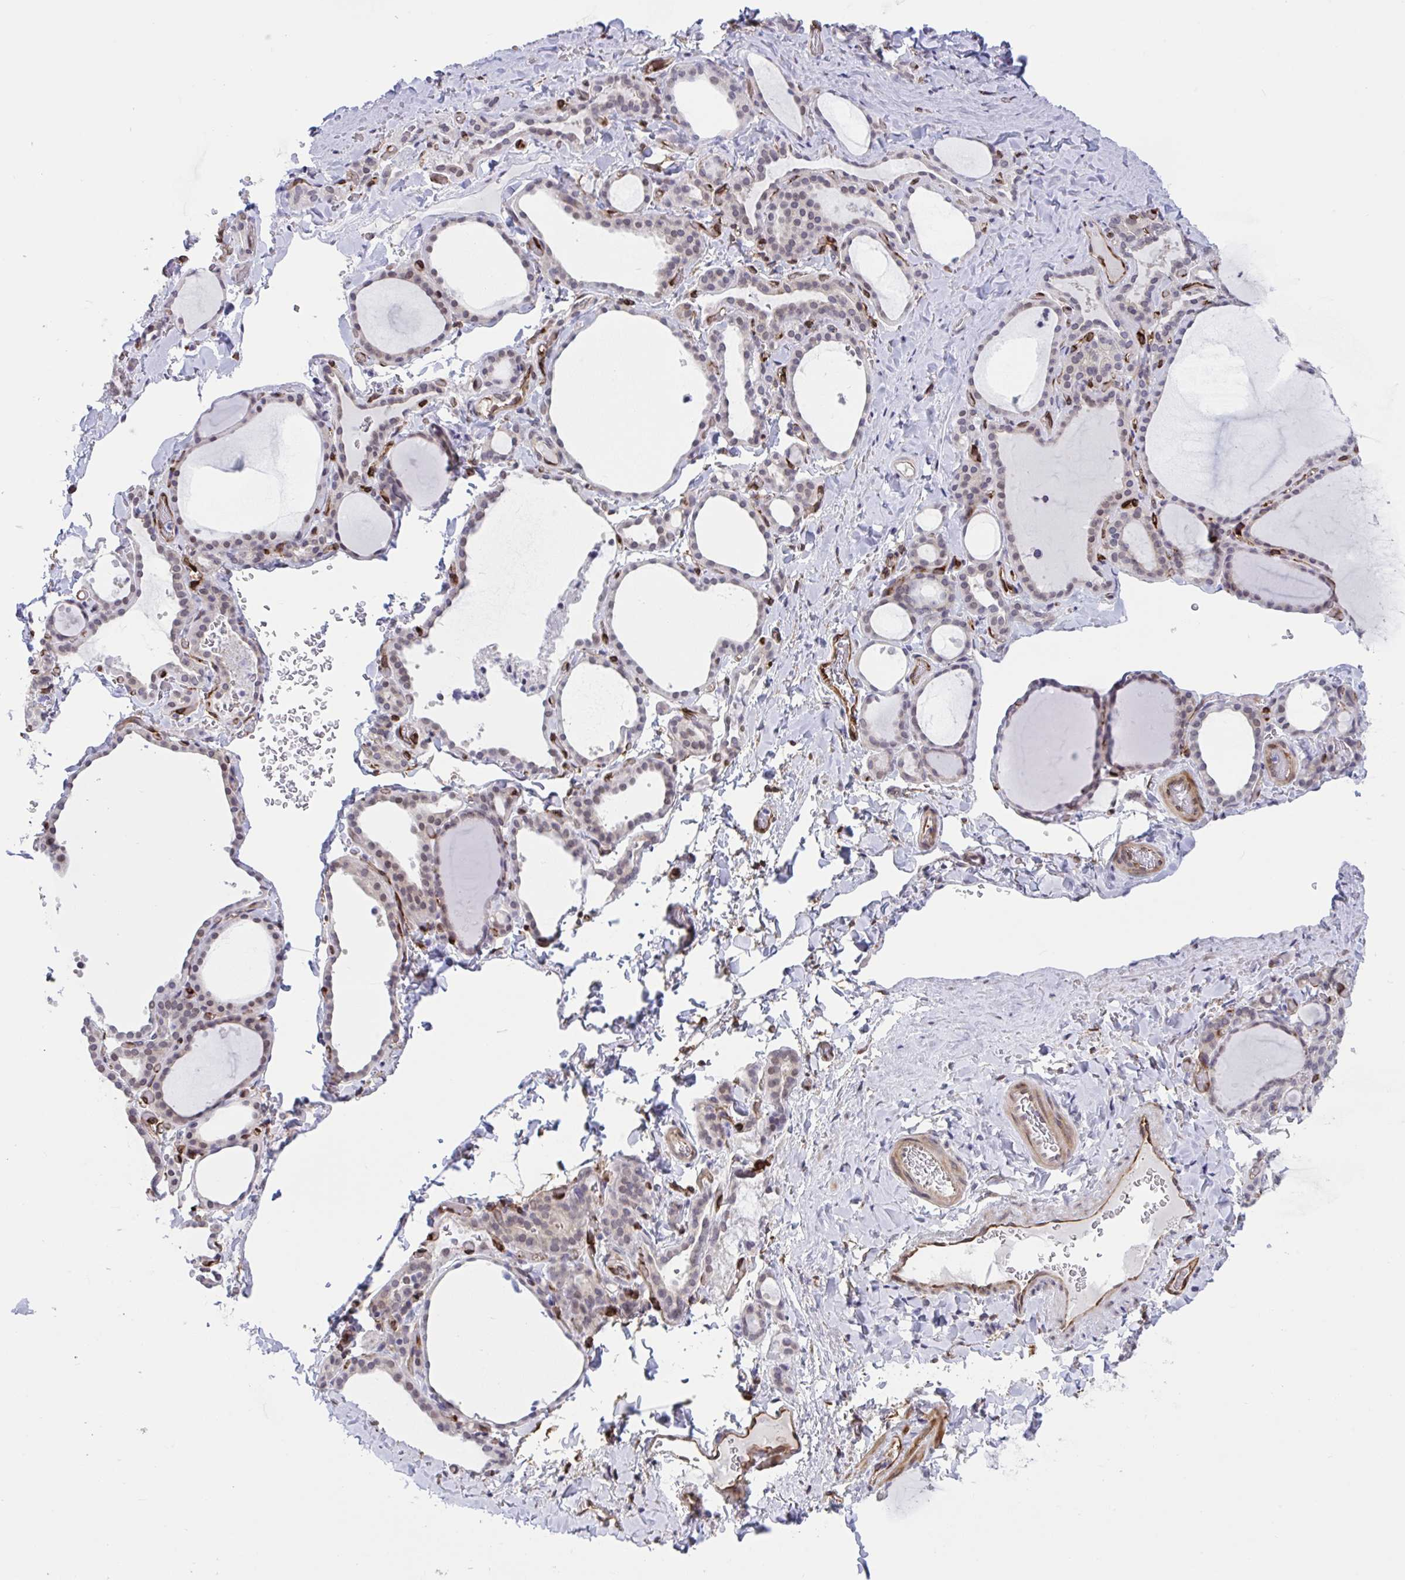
{"staining": {"intensity": "weak", "quantity": "<25%", "location": "nuclear"}, "tissue": "thyroid gland", "cell_type": "Glandular cells", "image_type": "normal", "snomed": [{"axis": "morphology", "description": "Normal tissue, NOS"}, {"axis": "topography", "description": "Thyroid gland"}], "caption": "Image shows no significant protein expression in glandular cells of benign thyroid gland. The staining was performed using DAB to visualize the protein expression in brown, while the nuclei were stained in blue with hematoxylin (Magnification: 20x).", "gene": "EML1", "patient": {"sex": "female", "age": 22}}